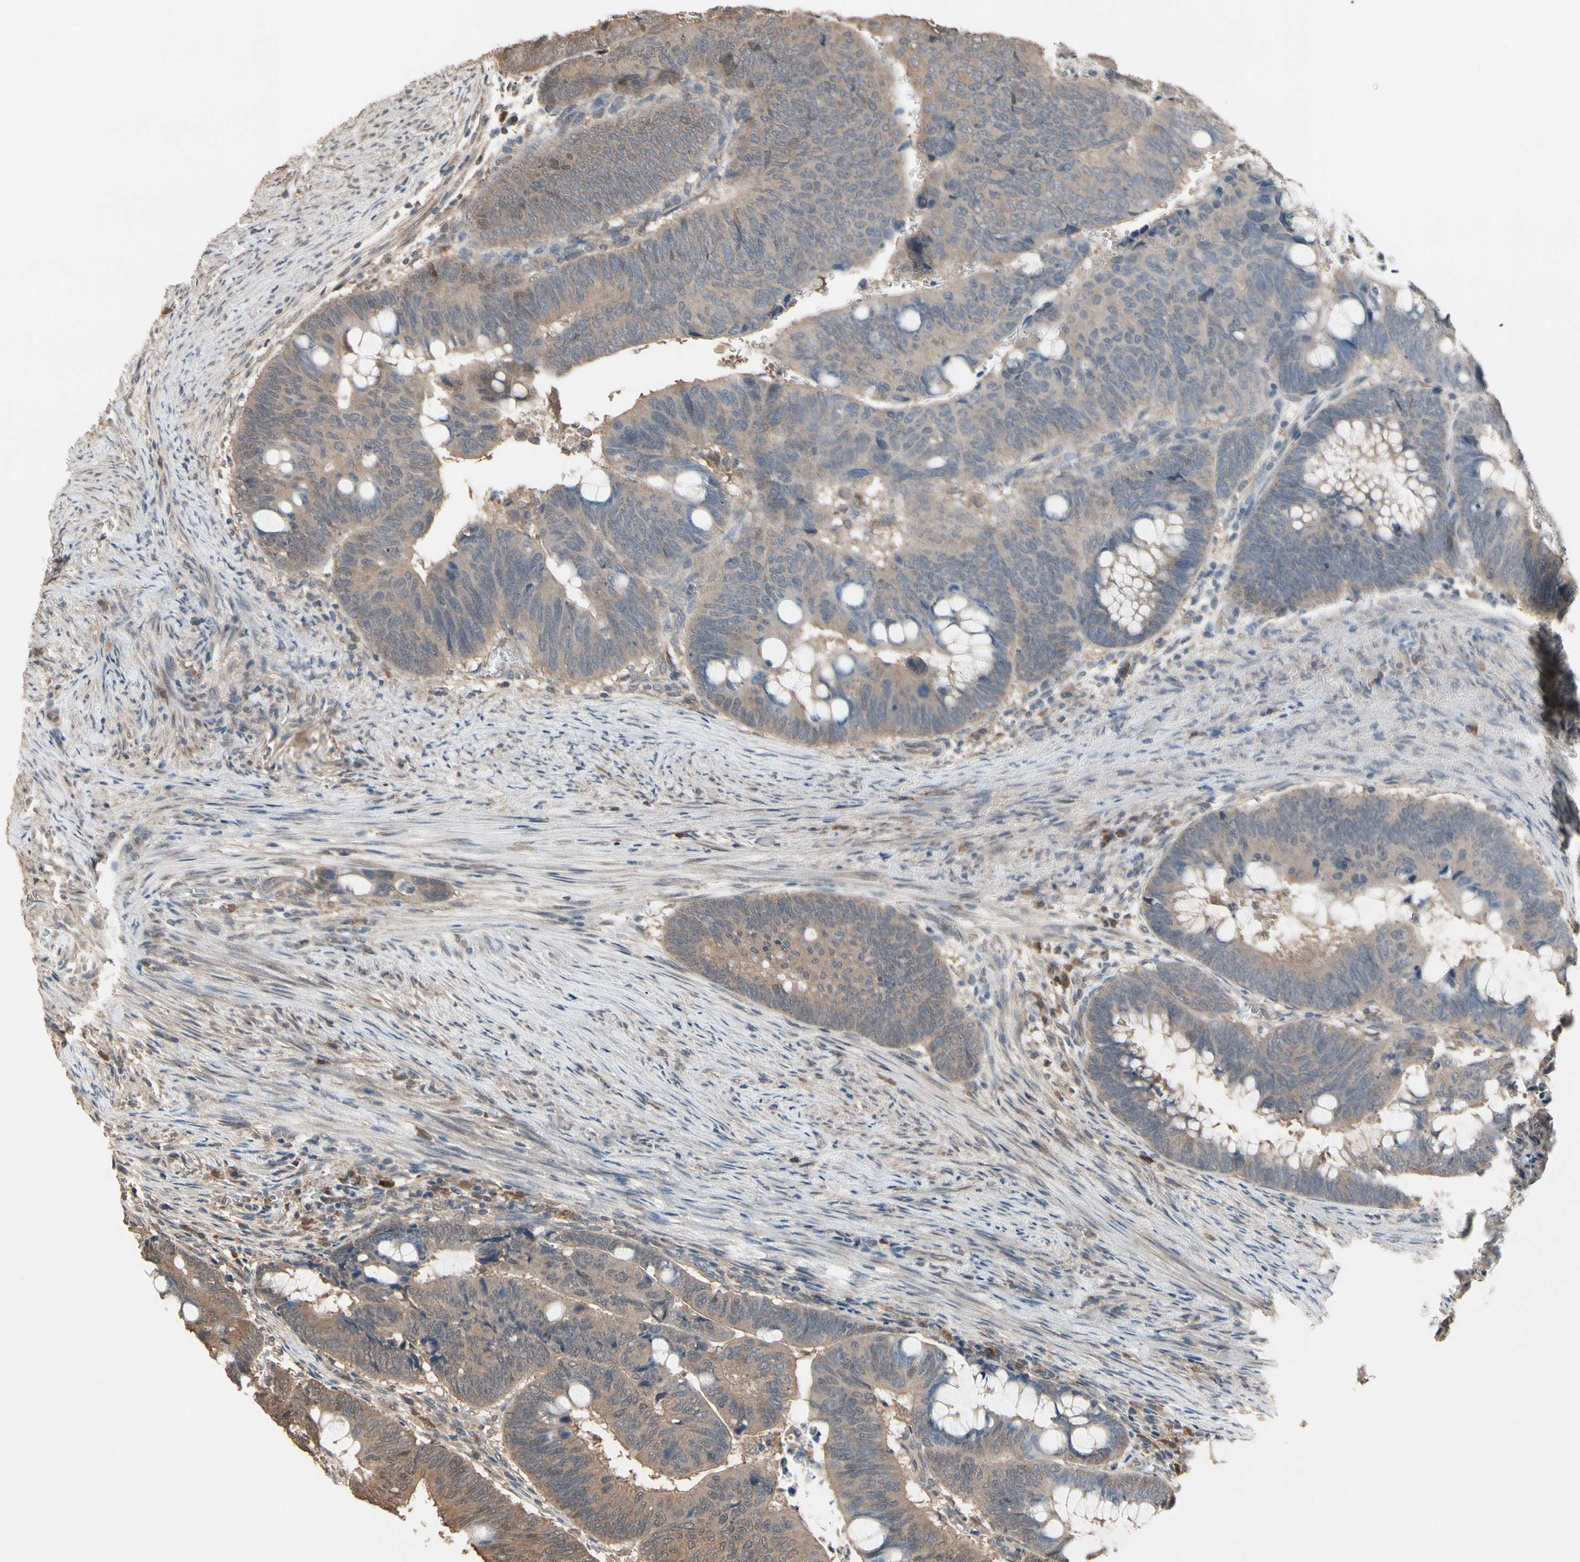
{"staining": {"intensity": "weak", "quantity": ">75%", "location": "cytoplasmic/membranous"}, "tissue": "colorectal cancer", "cell_type": "Tumor cells", "image_type": "cancer", "snomed": [{"axis": "morphology", "description": "Normal tissue, NOS"}, {"axis": "morphology", "description": "Adenocarcinoma, NOS"}, {"axis": "topography", "description": "Rectum"}, {"axis": "topography", "description": "Peripheral nerve tissue"}], "caption": "Colorectal cancer stained for a protein (brown) reveals weak cytoplasmic/membranous positive positivity in about >75% of tumor cells.", "gene": "PNPLA7", "patient": {"sex": "male", "age": 92}}